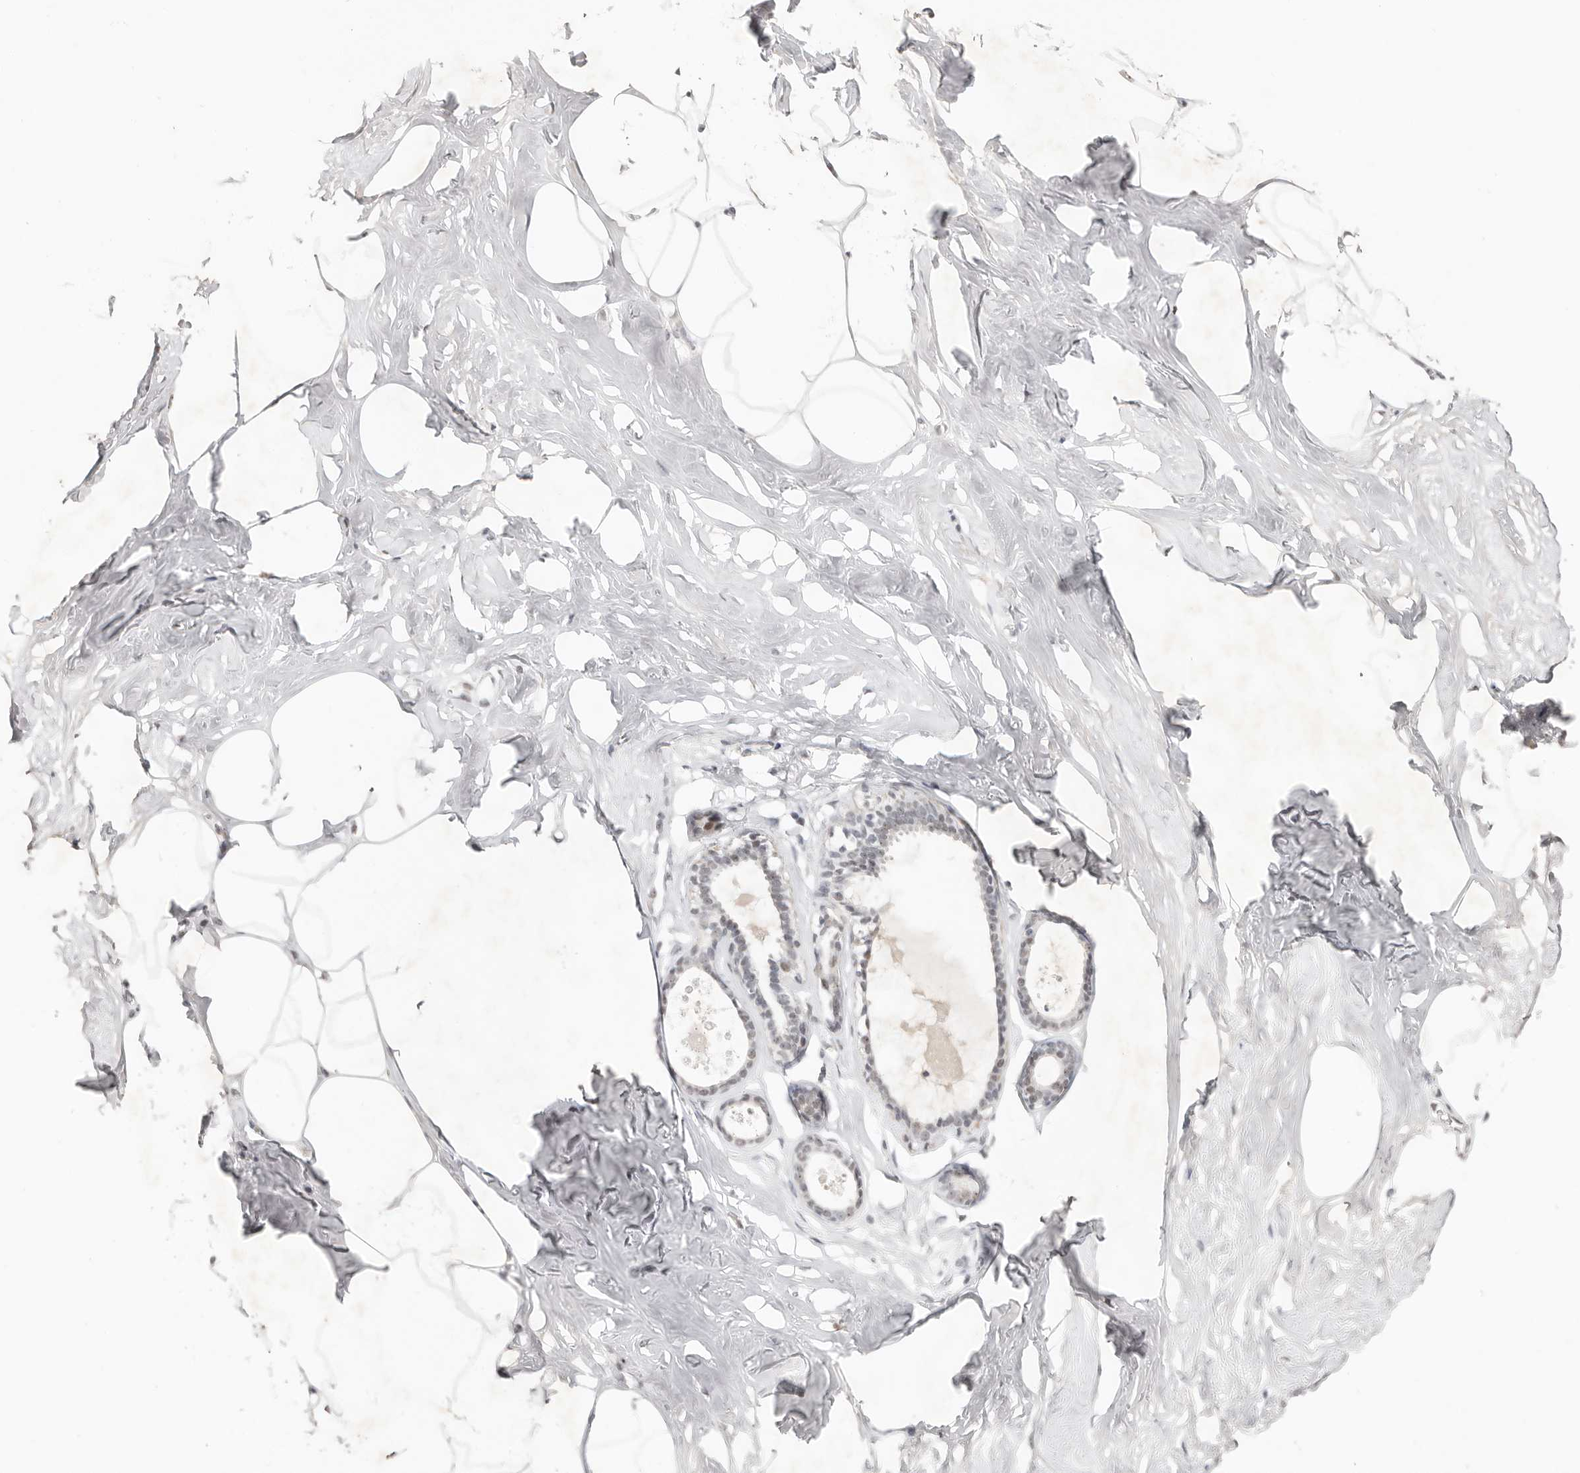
{"staining": {"intensity": "negative", "quantity": "none", "location": "none"}, "tissue": "adipose tissue", "cell_type": "Adipocytes", "image_type": "normal", "snomed": [{"axis": "morphology", "description": "Normal tissue, NOS"}, {"axis": "morphology", "description": "Fibrosis, NOS"}, {"axis": "topography", "description": "Breast"}, {"axis": "topography", "description": "Adipose tissue"}], "caption": "Immunohistochemistry of normal human adipose tissue displays no expression in adipocytes. The staining is performed using DAB brown chromogen with nuclei counter-stained in using hematoxylin.", "gene": "LARP7", "patient": {"sex": "female", "age": 39}}